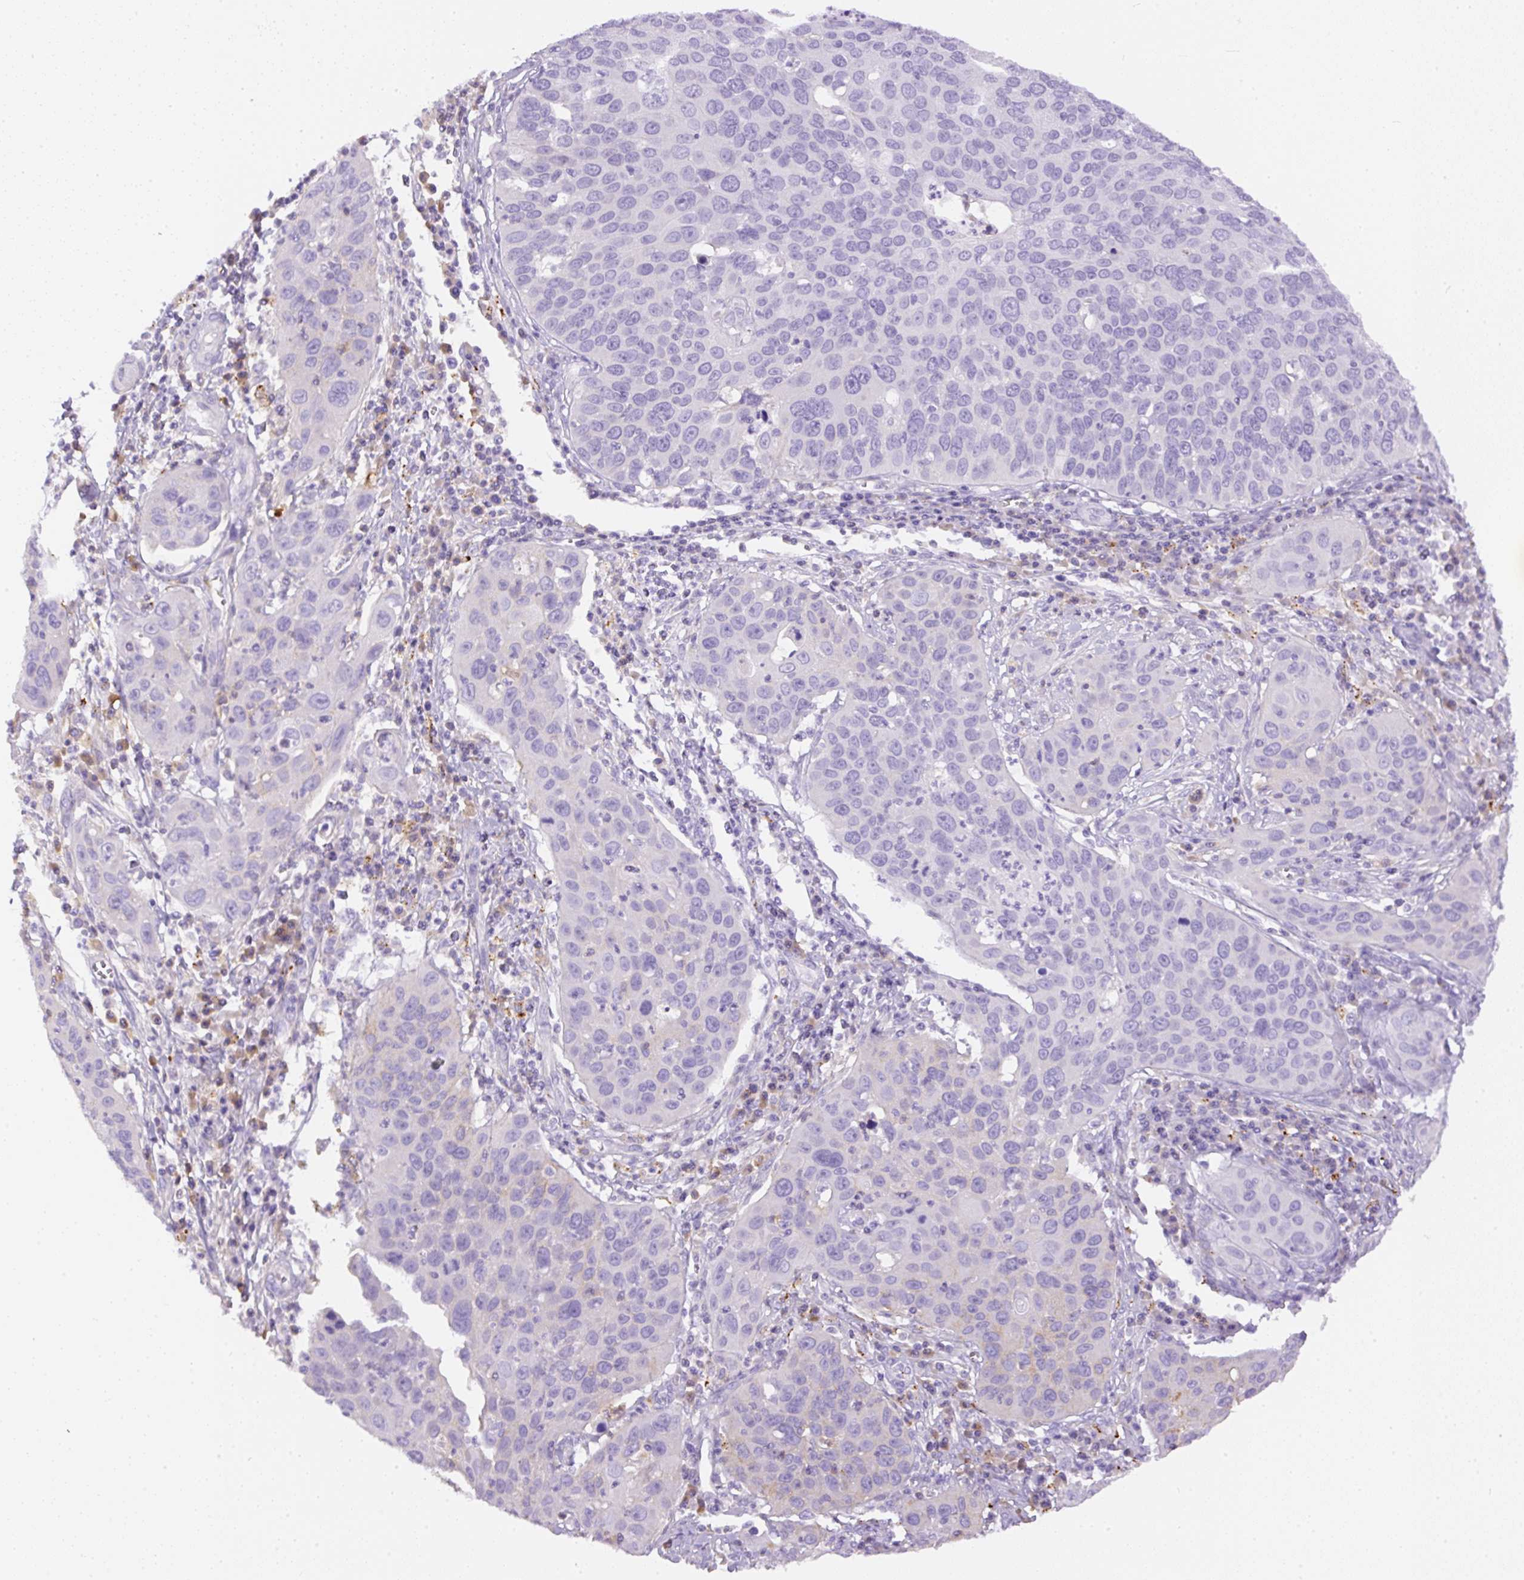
{"staining": {"intensity": "negative", "quantity": "none", "location": "none"}, "tissue": "cervical cancer", "cell_type": "Tumor cells", "image_type": "cancer", "snomed": [{"axis": "morphology", "description": "Squamous cell carcinoma, NOS"}, {"axis": "topography", "description": "Cervix"}], "caption": "A high-resolution micrograph shows immunohistochemistry staining of cervical cancer (squamous cell carcinoma), which exhibits no significant expression in tumor cells. The staining was performed using DAB (3,3'-diaminobenzidine) to visualize the protein expression in brown, while the nuclei were stained in blue with hematoxylin (Magnification: 20x).", "gene": "APCS", "patient": {"sex": "female", "age": 36}}